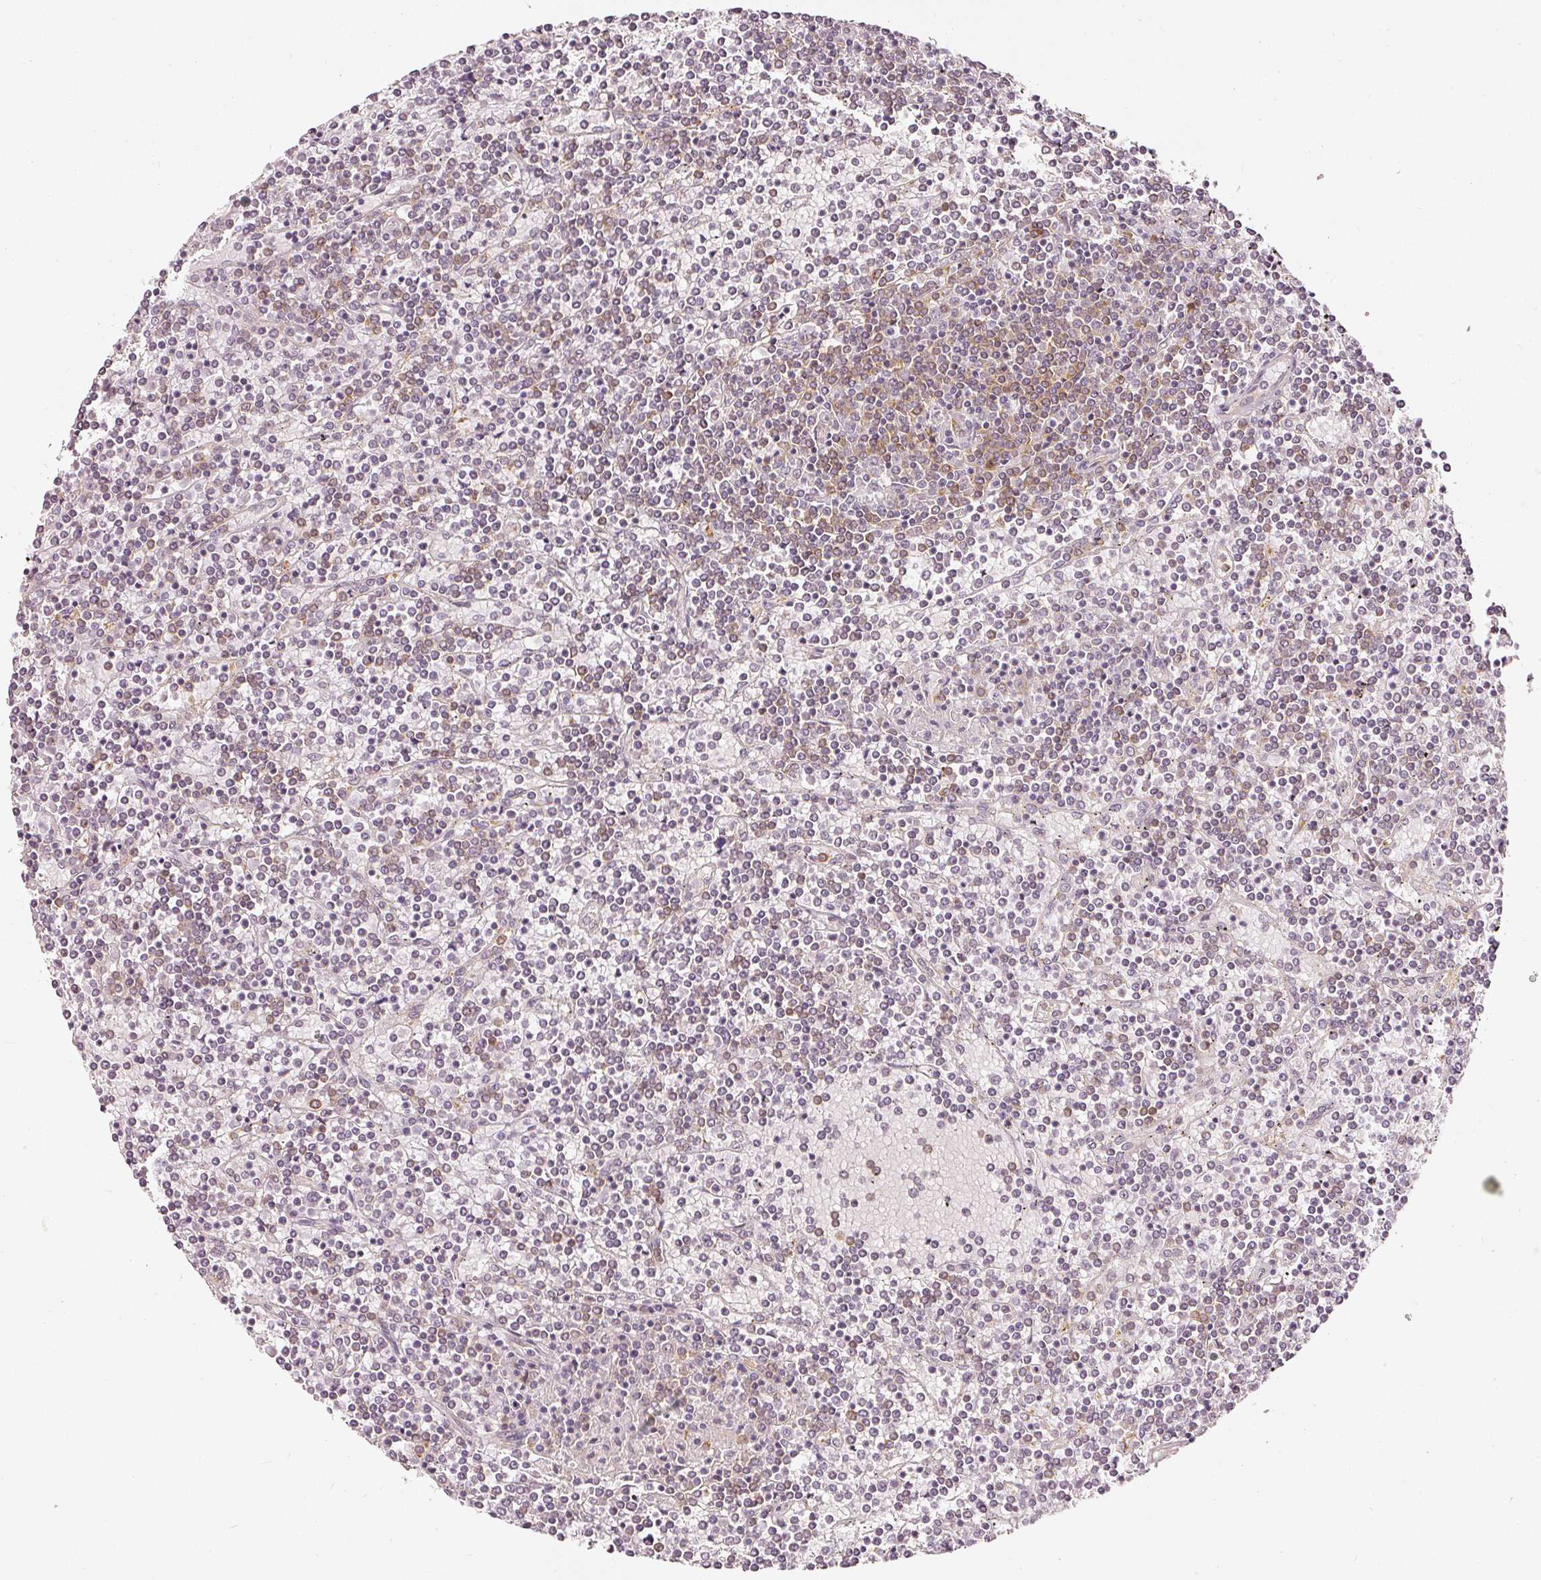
{"staining": {"intensity": "negative", "quantity": "none", "location": "none"}, "tissue": "lymphoma", "cell_type": "Tumor cells", "image_type": "cancer", "snomed": [{"axis": "morphology", "description": "Malignant lymphoma, non-Hodgkin's type, Low grade"}, {"axis": "topography", "description": "Spleen"}], "caption": "Lymphoma was stained to show a protein in brown. There is no significant staining in tumor cells. Nuclei are stained in blue.", "gene": "DRD2", "patient": {"sex": "female", "age": 19}}